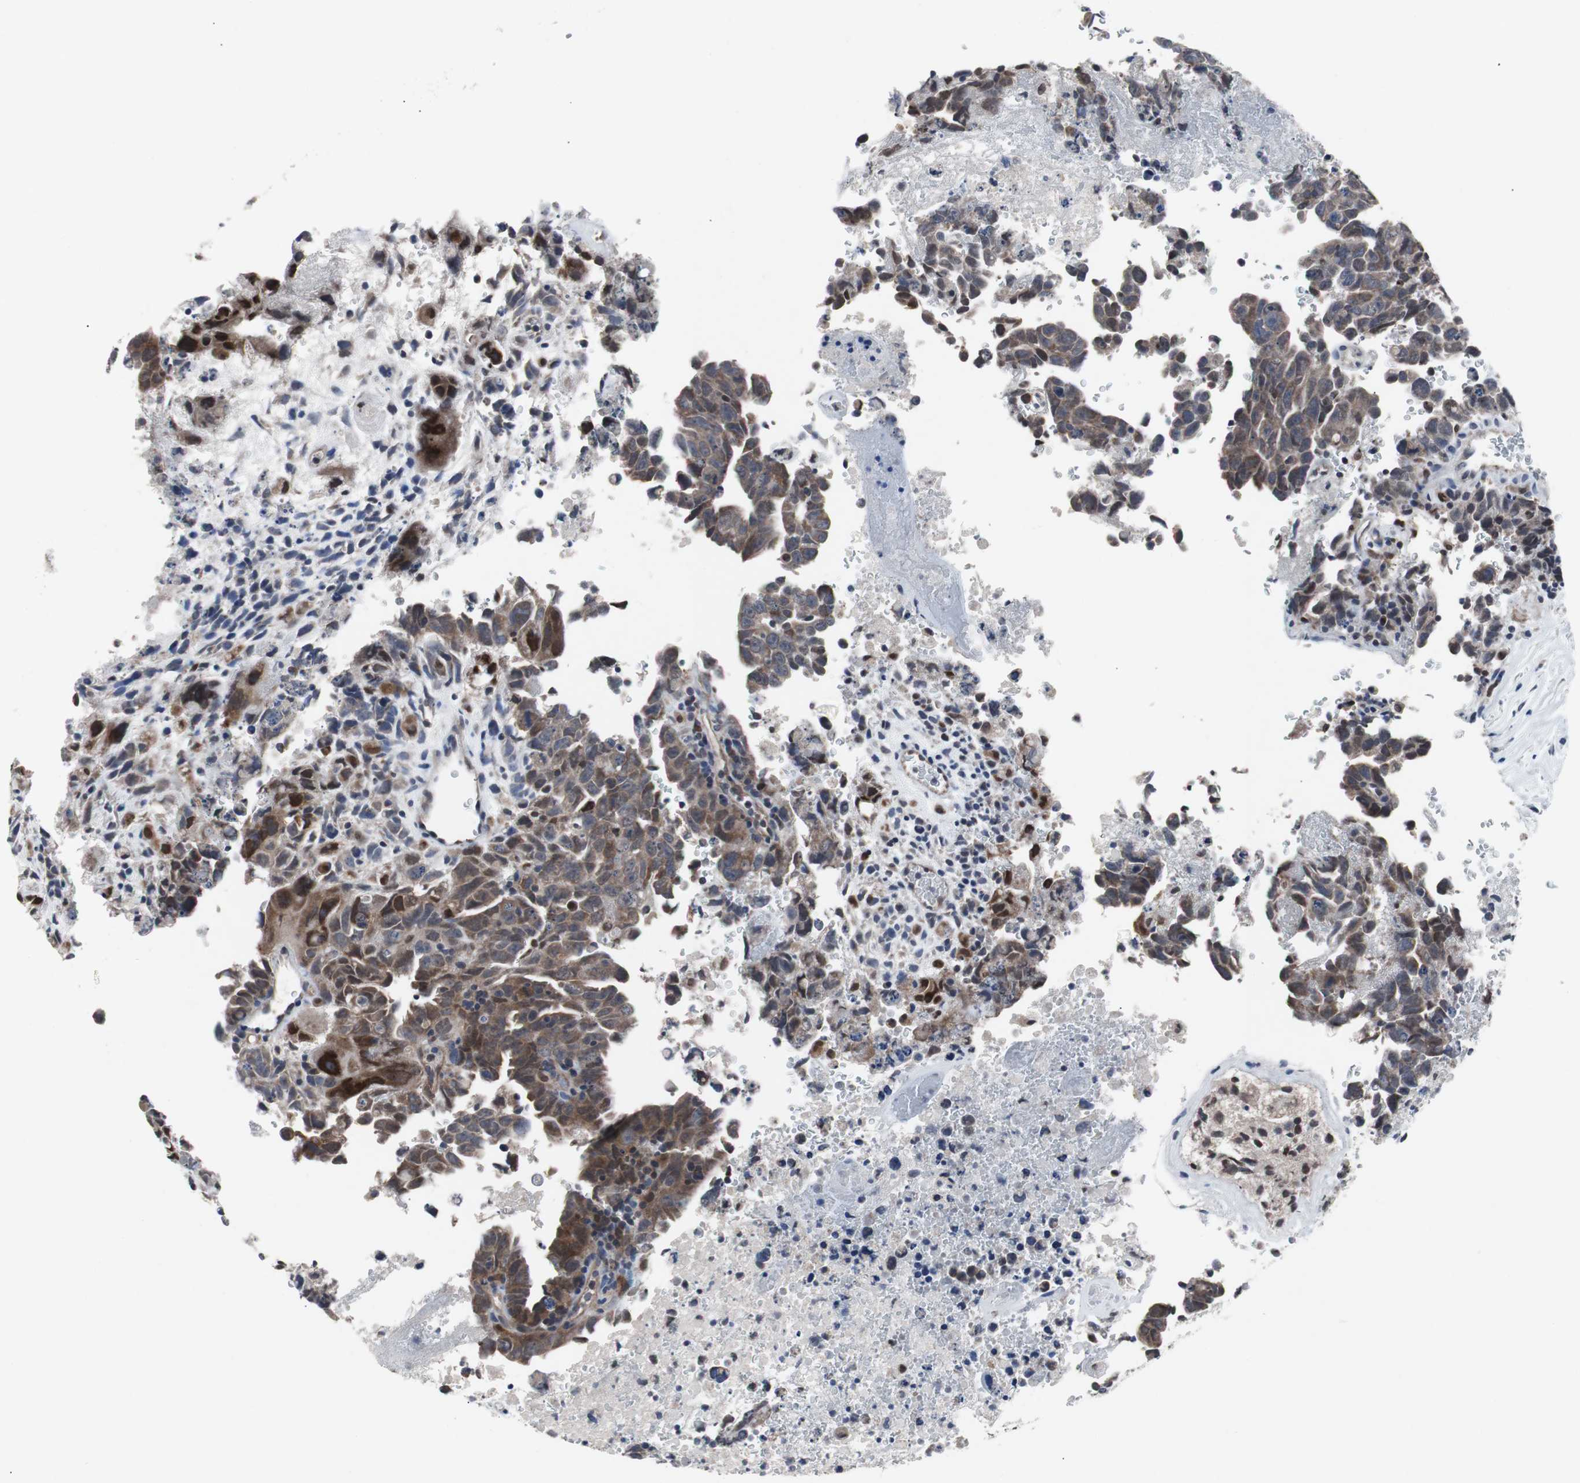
{"staining": {"intensity": "moderate", "quantity": ">75%", "location": "cytoplasmic/membranous"}, "tissue": "testis cancer", "cell_type": "Tumor cells", "image_type": "cancer", "snomed": [{"axis": "morphology", "description": "Carcinoma, Embryonal, NOS"}, {"axis": "topography", "description": "Testis"}], "caption": "High-magnification brightfield microscopy of testis embryonal carcinoma stained with DAB (brown) and counterstained with hematoxylin (blue). tumor cells exhibit moderate cytoplasmic/membranous positivity is present in approximately>75% of cells. Nuclei are stained in blue.", "gene": "RBM47", "patient": {"sex": "male", "age": 28}}